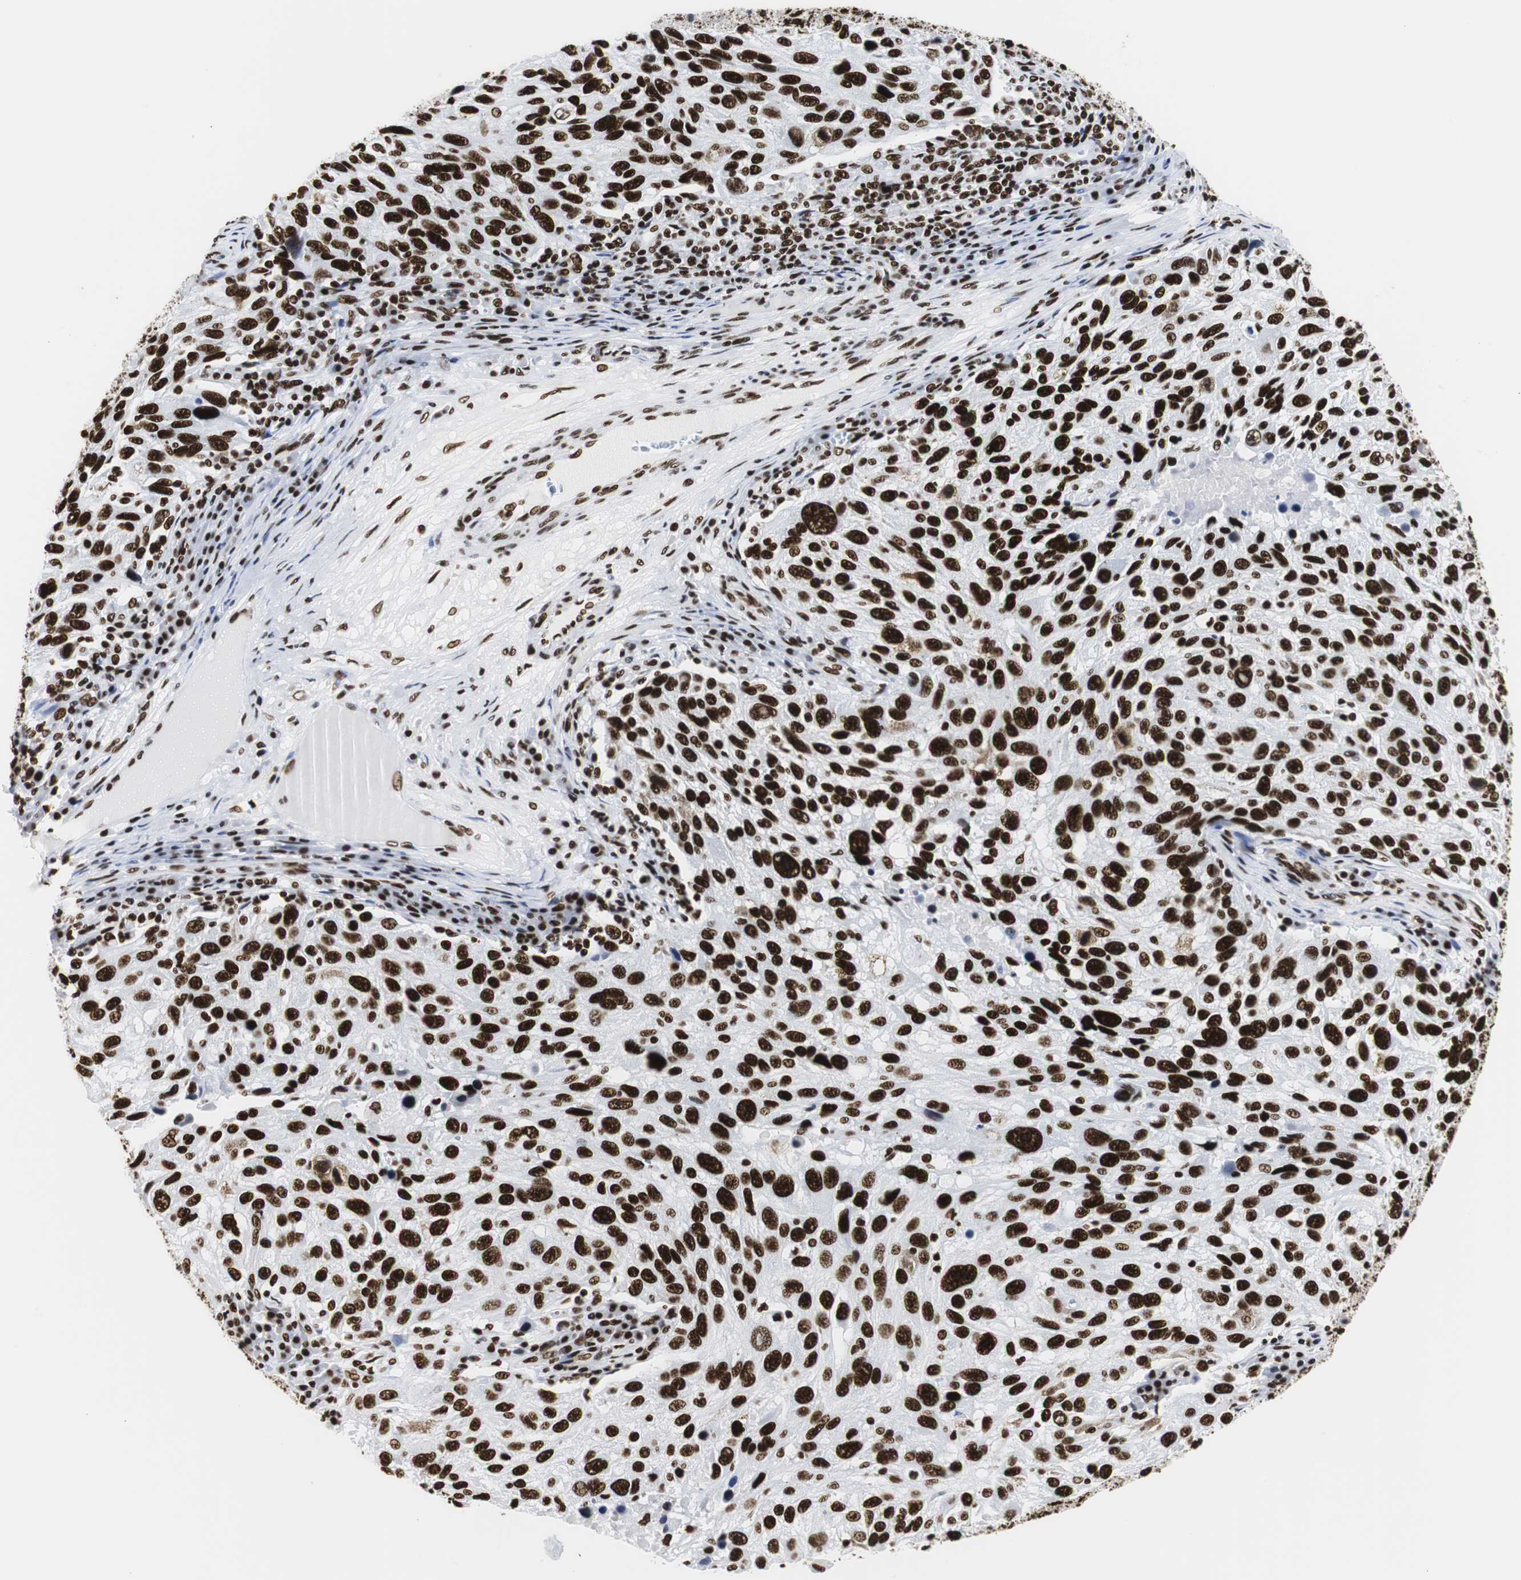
{"staining": {"intensity": "strong", "quantity": ">75%", "location": "nuclear"}, "tissue": "melanoma", "cell_type": "Tumor cells", "image_type": "cancer", "snomed": [{"axis": "morphology", "description": "Malignant melanoma, NOS"}, {"axis": "topography", "description": "Skin"}], "caption": "A photomicrograph of human melanoma stained for a protein reveals strong nuclear brown staining in tumor cells. (Brightfield microscopy of DAB IHC at high magnification).", "gene": "HNRNPH2", "patient": {"sex": "male", "age": 53}}